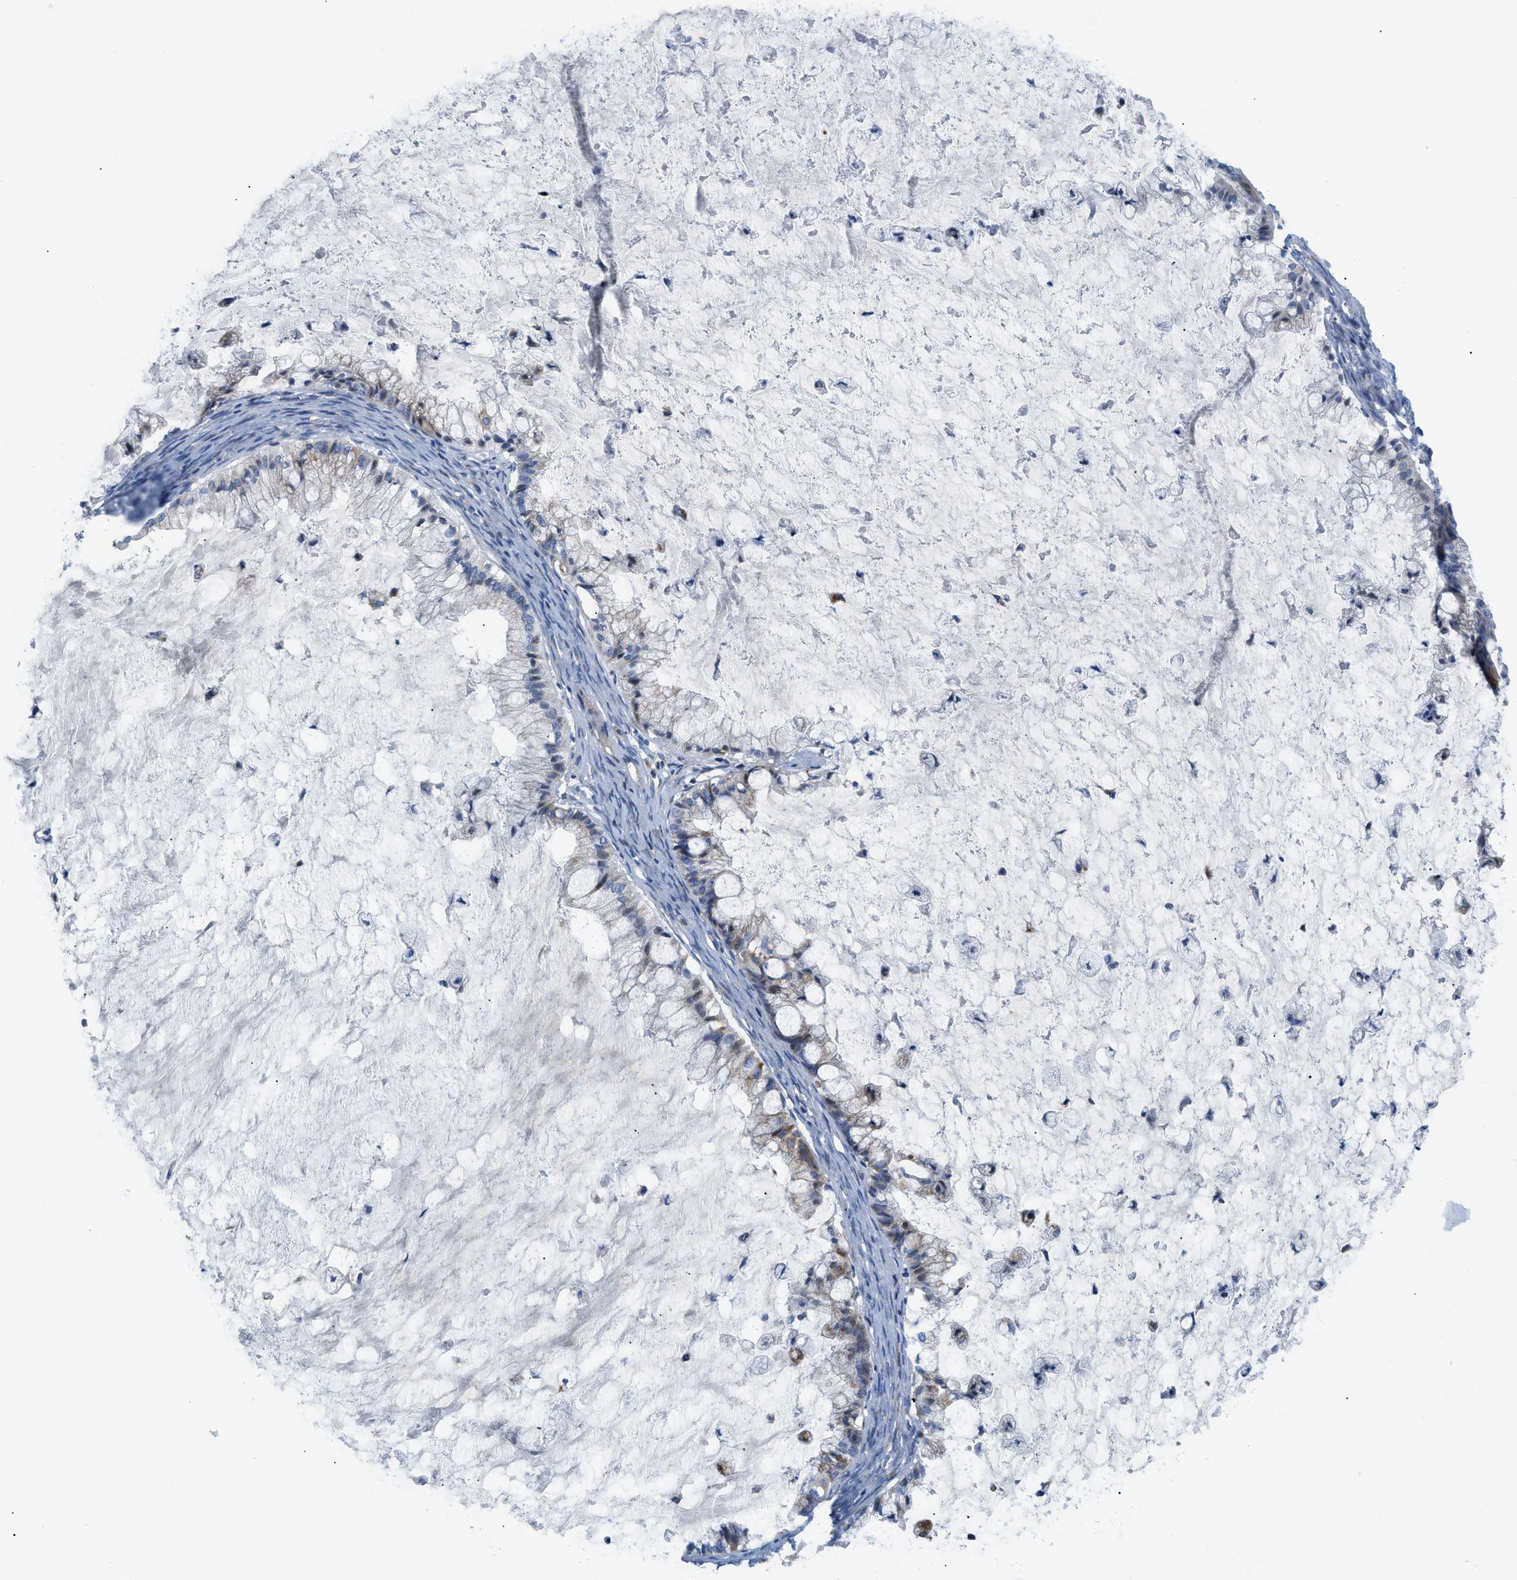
{"staining": {"intensity": "weak", "quantity": "<25%", "location": "cytoplasmic/membranous"}, "tissue": "ovarian cancer", "cell_type": "Tumor cells", "image_type": "cancer", "snomed": [{"axis": "morphology", "description": "Cystadenocarcinoma, mucinous, NOS"}, {"axis": "topography", "description": "Ovary"}], "caption": "This photomicrograph is of ovarian mucinous cystadenocarcinoma stained with immunohistochemistry to label a protein in brown with the nuclei are counter-stained blue. There is no expression in tumor cells.", "gene": "RBBP9", "patient": {"sex": "female", "age": 57}}